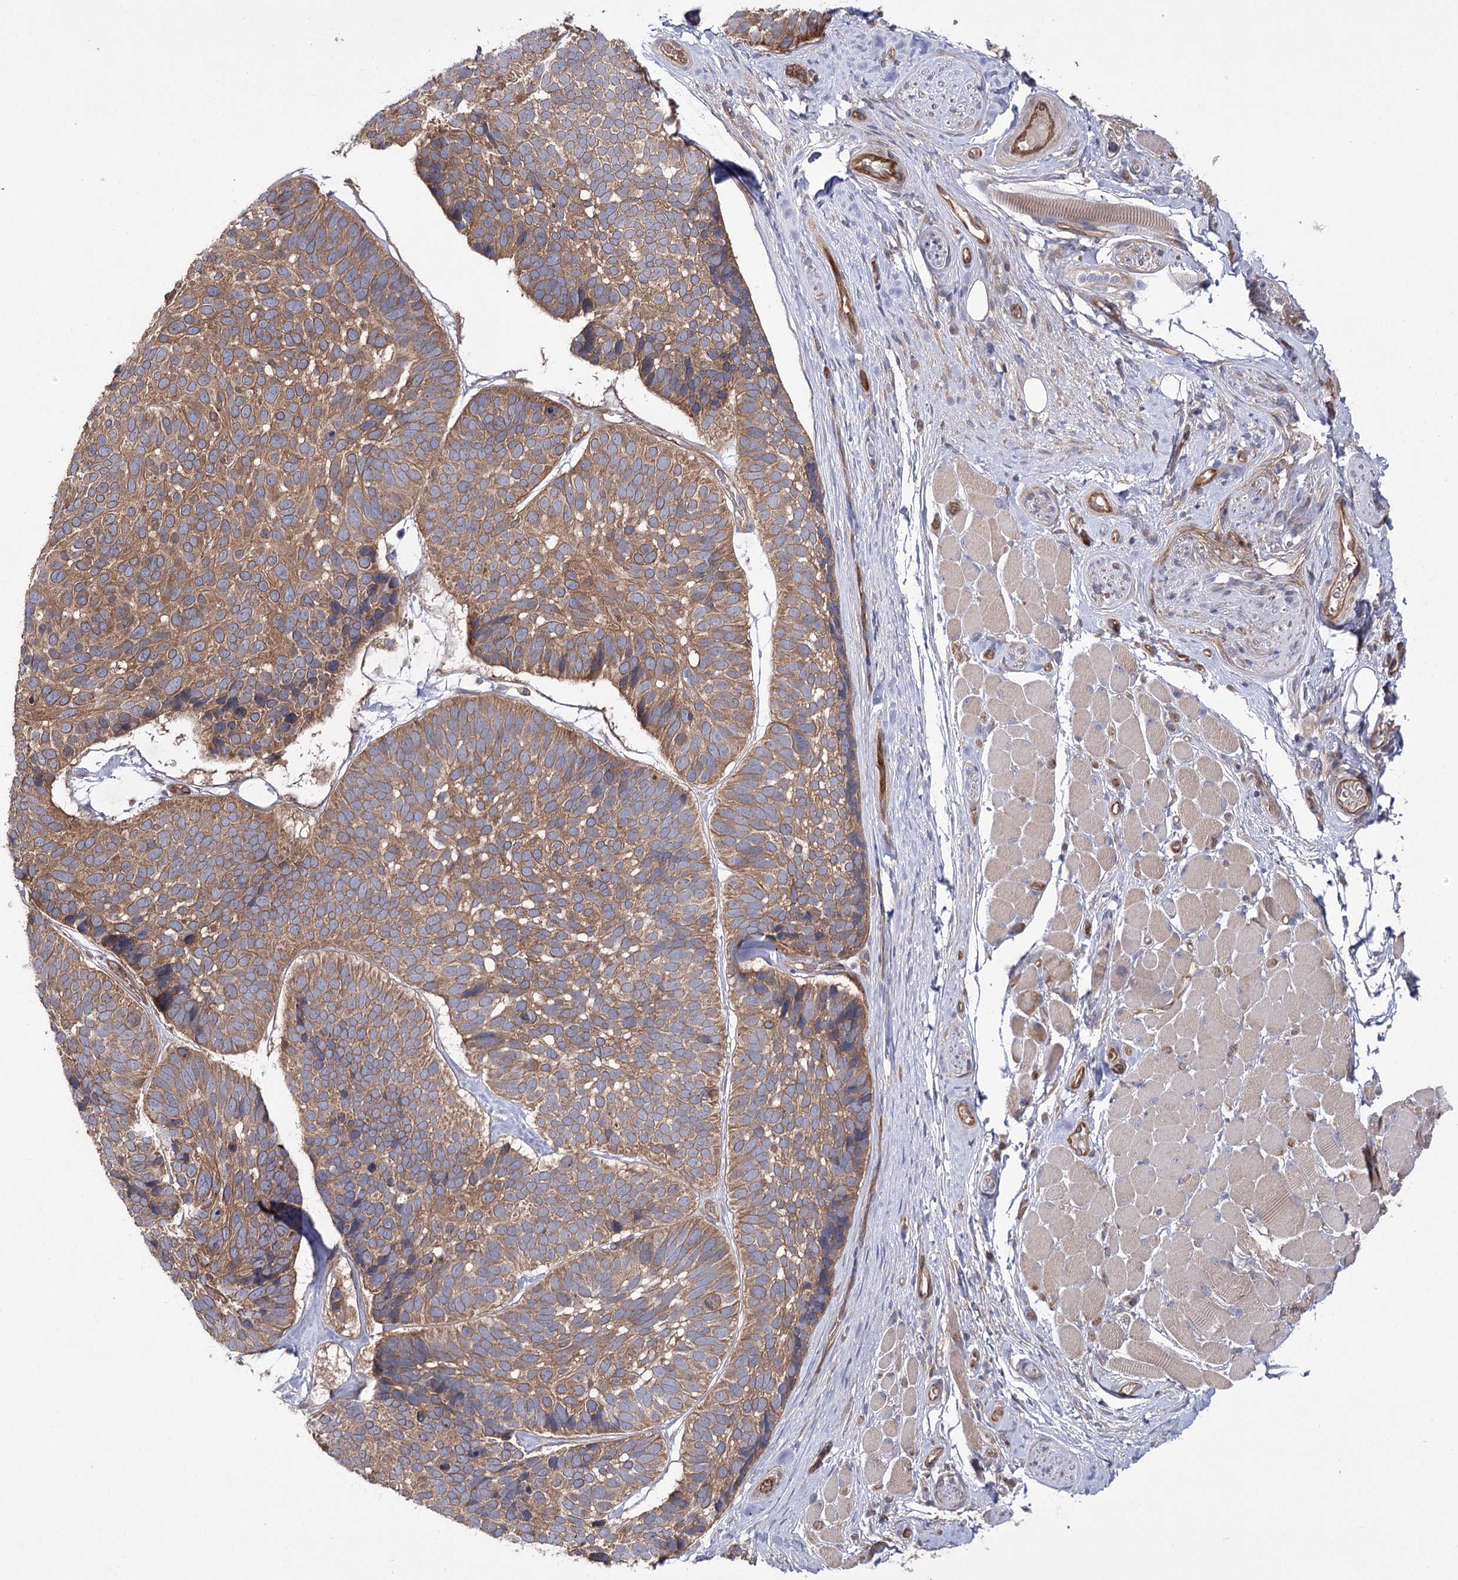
{"staining": {"intensity": "moderate", "quantity": ">75%", "location": "cytoplasmic/membranous"}, "tissue": "skin cancer", "cell_type": "Tumor cells", "image_type": "cancer", "snomed": [{"axis": "morphology", "description": "Basal cell carcinoma"}, {"axis": "topography", "description": "Skin"}], "caption": "Skin cancer (basal cell carcinoma) stained for a protein (brown) exhibits moderate cytoplasmic/membranous positive positivity in approximately >75% of tumor cells.", "gene": "BCR", "patient": {"sex": "male", "age": 62}}